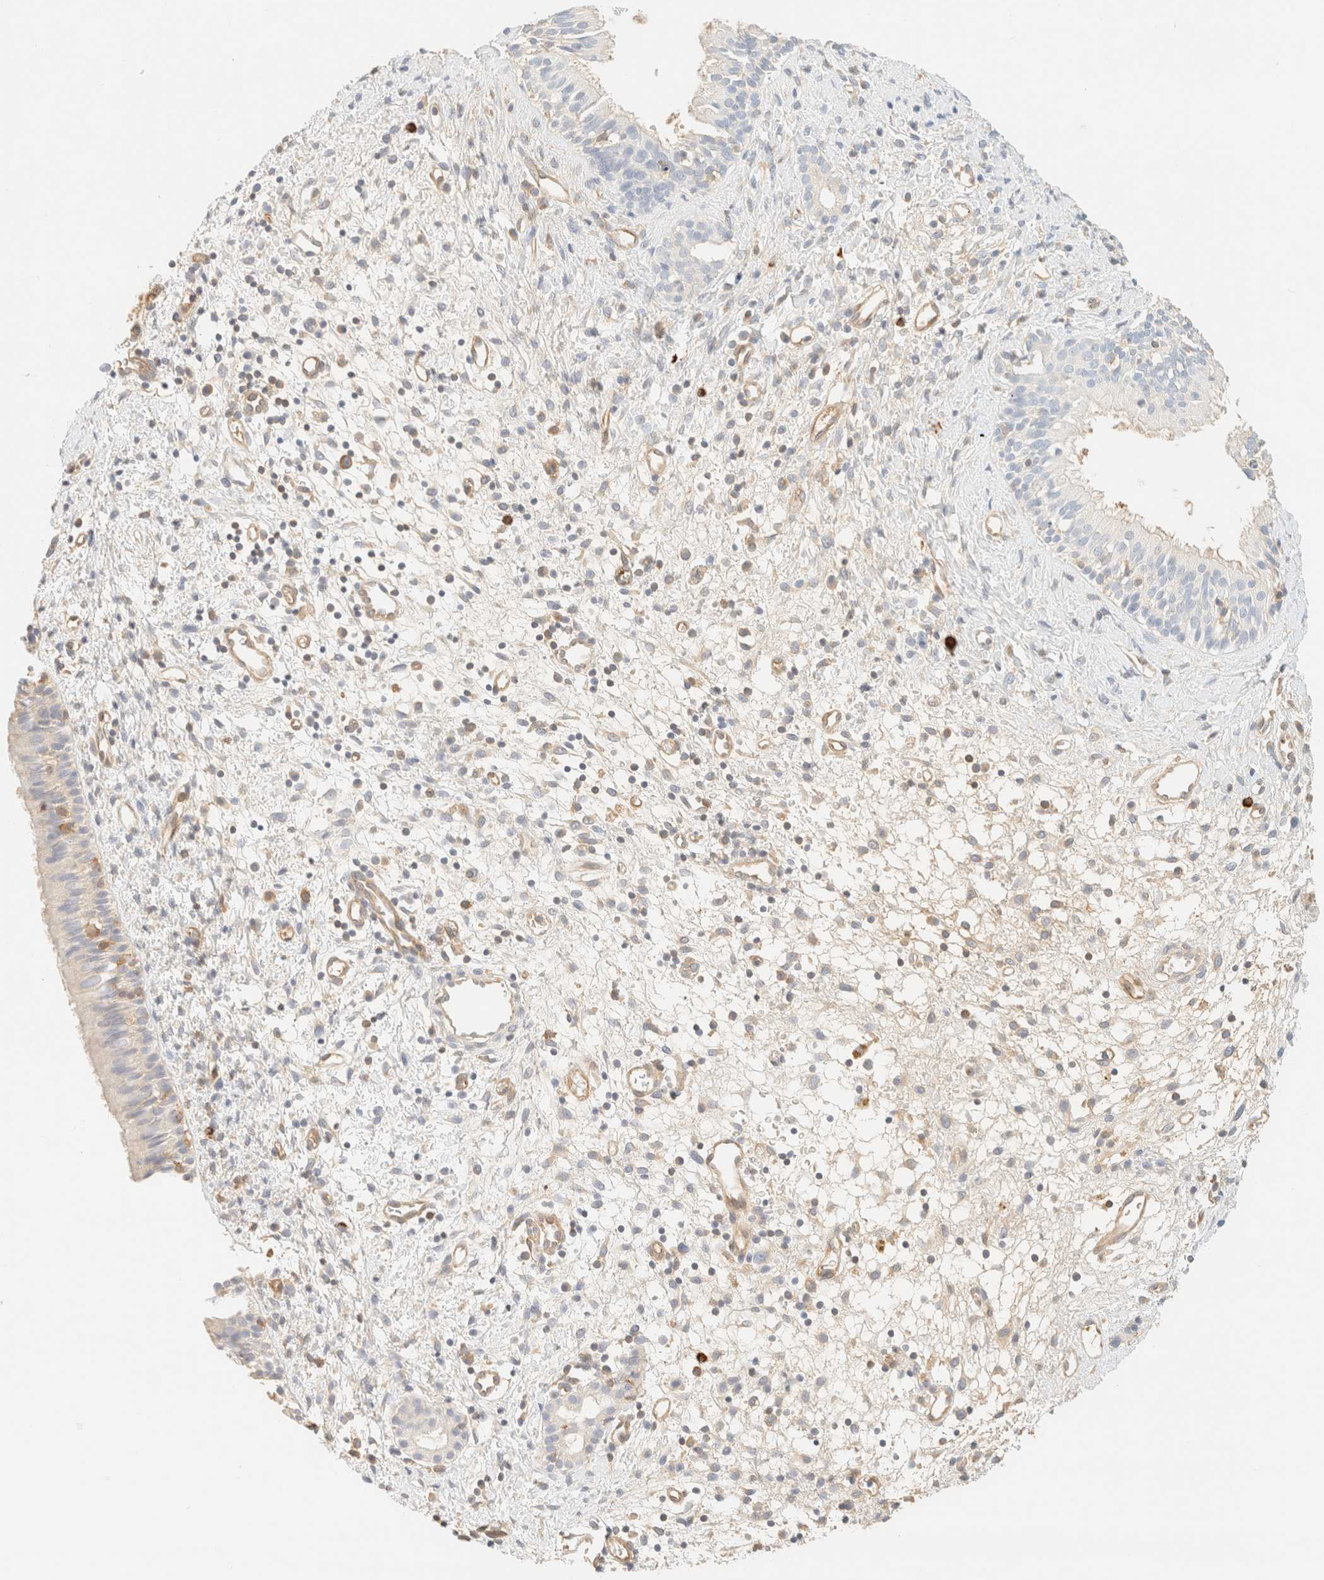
{"staining": {"intensity": "weak", "quantity": "<25%", "location": "cytoplasmic/membranous"}, "tissue": "nasopharynx", "cell_type": "Respiratory epithelial cells", "image_type": "normal", "snomed": [{"axis": "morphology", "description": "Normal tissue, NOS"}, {"axis": "topography", "description": "Nasopharynx"}], "caption": "This is a micrograph of immunohistochemistry (IHC) staining of unremarkable nasopharynx, which shows no staining in respiratory epithelial cells. (DAB (3,3'-diaminobenzidine) immunohistochemistry (IHC), high magnification).", "gene": "FHOD1", "patient": {"sex": "male", "age": 22}}